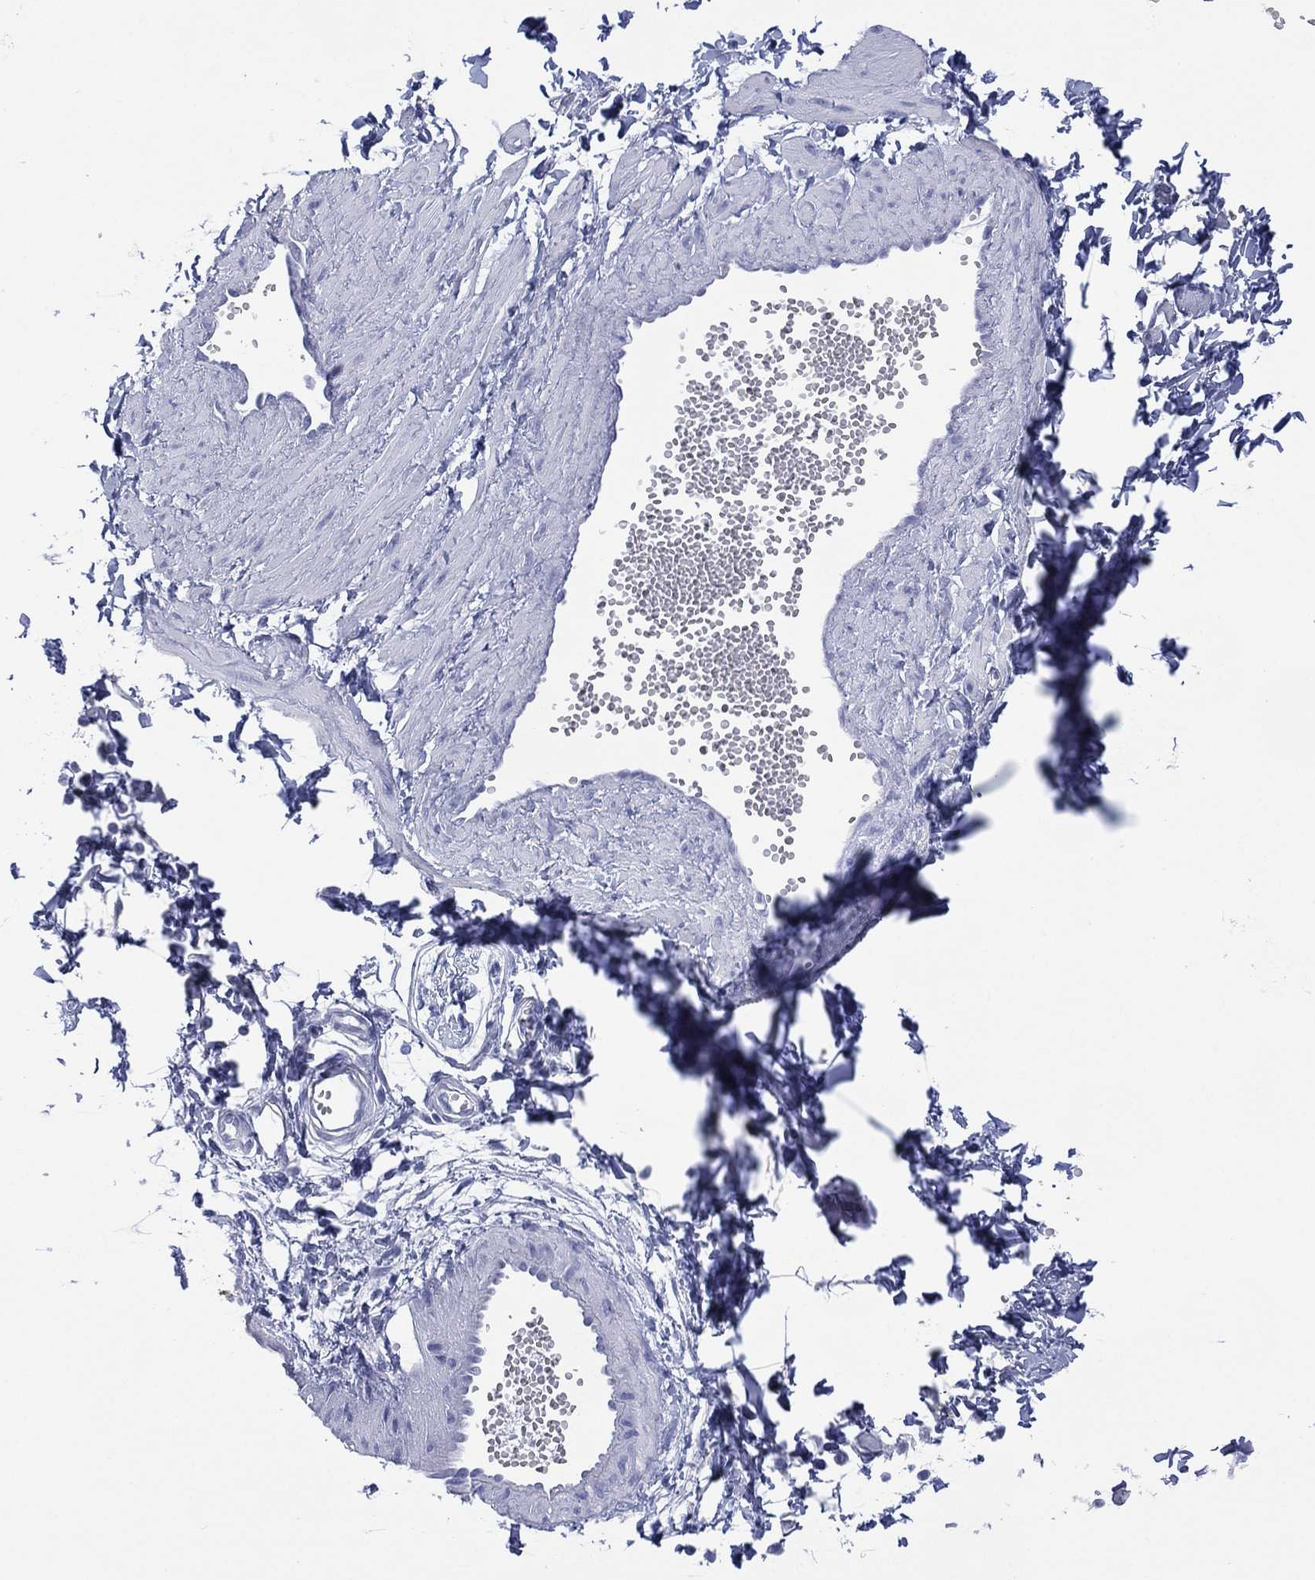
{"staining": {"intensity": "negative", "quantity": "none", "location": "none"}, "tissue": "adipose tissue", "cell_type": "Adipocytes", "image_type": "normal", "snomed": [{"axis": "morphology", "description": "Normal tissue, NOS"}, {"axis": "topography", "description": "Smooth muscle"}, {"axis": "topography", "description": "Peripheral nerve tissue"}], "caption": "This photomicrograph is of normal adipose tissue stained with IHC to label a protein in brown with the nuclei are counter-stained blue. There is no expression in adipocytes.", "gene": "DSG1", "patient": {"sex": "male", "age": 22}}